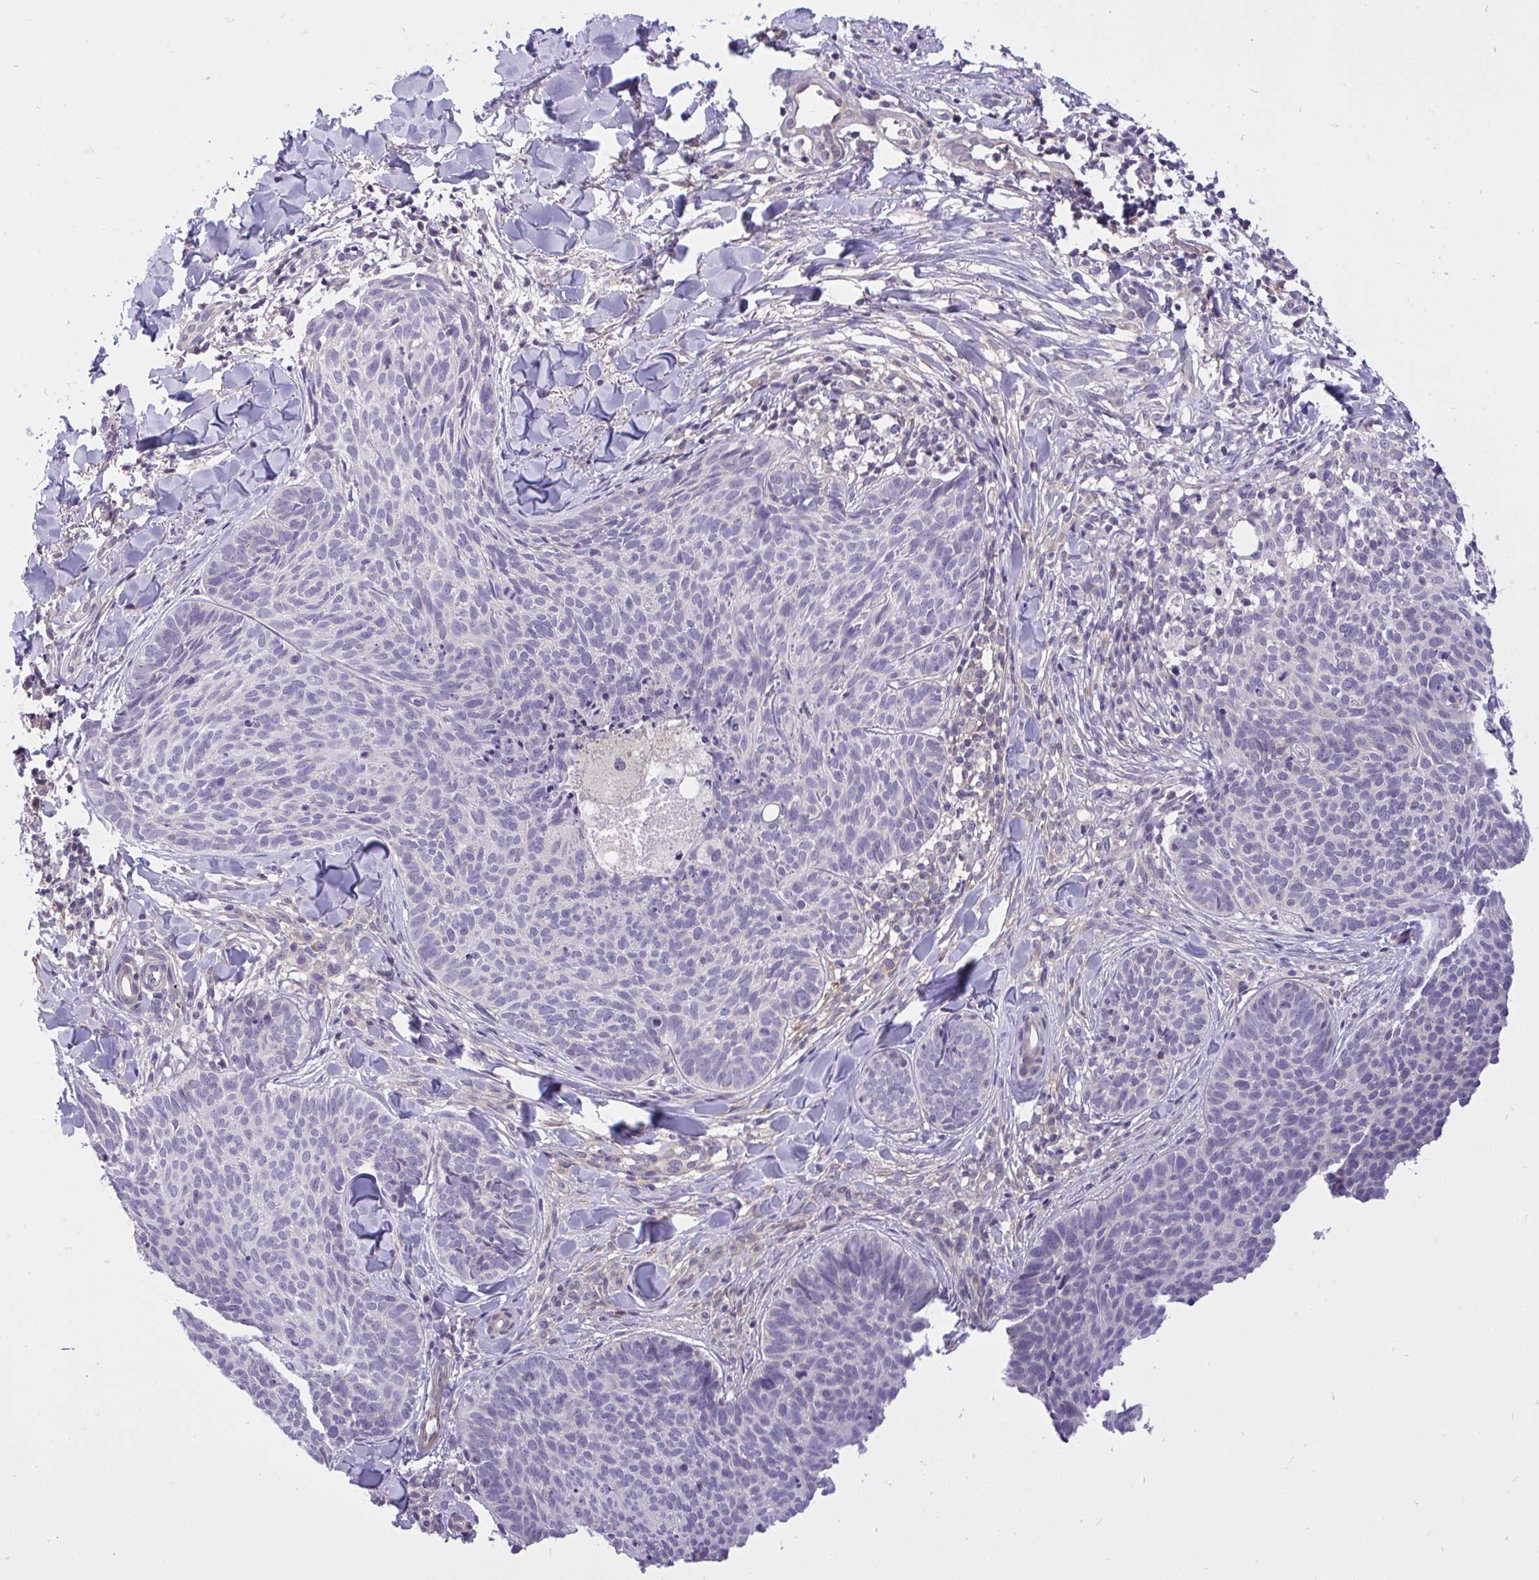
{"staining": {"intensity": "negative", "quantity": "none", "location": "none"}, "tissue": "skin cancer", "cell_type": "Tumor cells", "image_type": "cancer", "snomed": [{"axis": "morphology", "description": "Basal cell carcinoma"}, {"axis": "topography", "description": "Skin"}, {"axis": "topography", "description": "Skin of face"}], "caption": "Immunohistochemistry of human basal cell carcinoma (skin) exhibits no staining in tumor cells. Nuclei are stained in blue.", "gene": "C19orf54", "patient": {"sex": "male", "age": 56}}